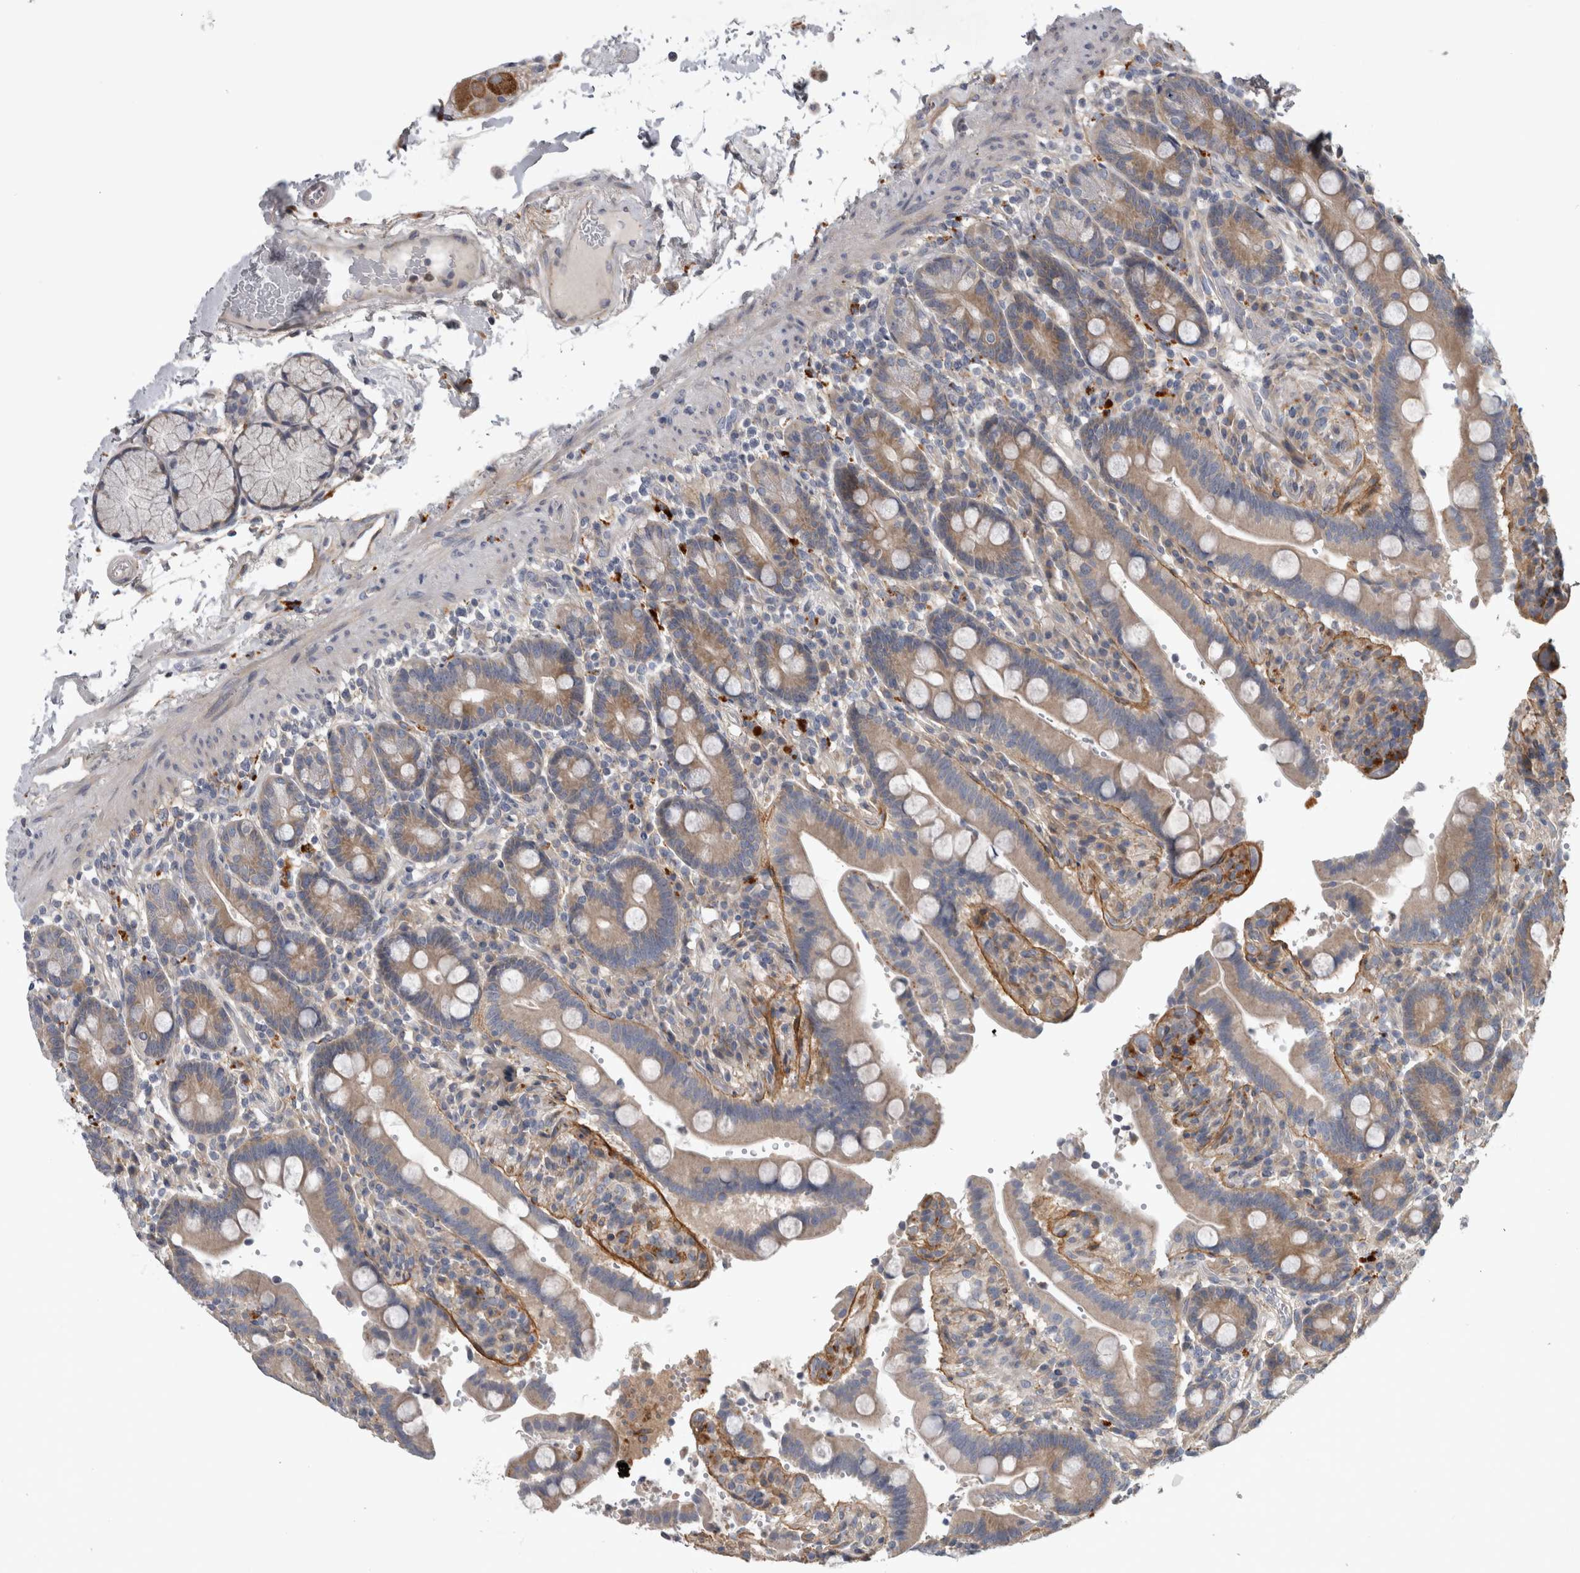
{"staining": {"intensity": "moderate", "quantity": "25%-75%", "location": "cytoplasmic/membranous"}, "tissue": "duodenum", "cell_type": "Glandular cells", "image_type": "normal", "snomed": [{"axis": "morphology", "description": "Normal tissue, NOS"}, {"axis": "topography", "description": "Small intestine, NOS"}], "caption": "Immunohistochemistry (IHC) staining of unremarkable duodenum, which demonstrates medium levels of moderate cytoplasmic/membranous expression in about 25%-75% of glandular cells indicating moderate cytoplasmic/membranous protein positivity. The staining was performed using DAB (brown) for protein detection and nuclei were counterstained in hematoxylin (blue).", "gene": "ATXN2", "patient": {"sex": "female", "age": 71}}